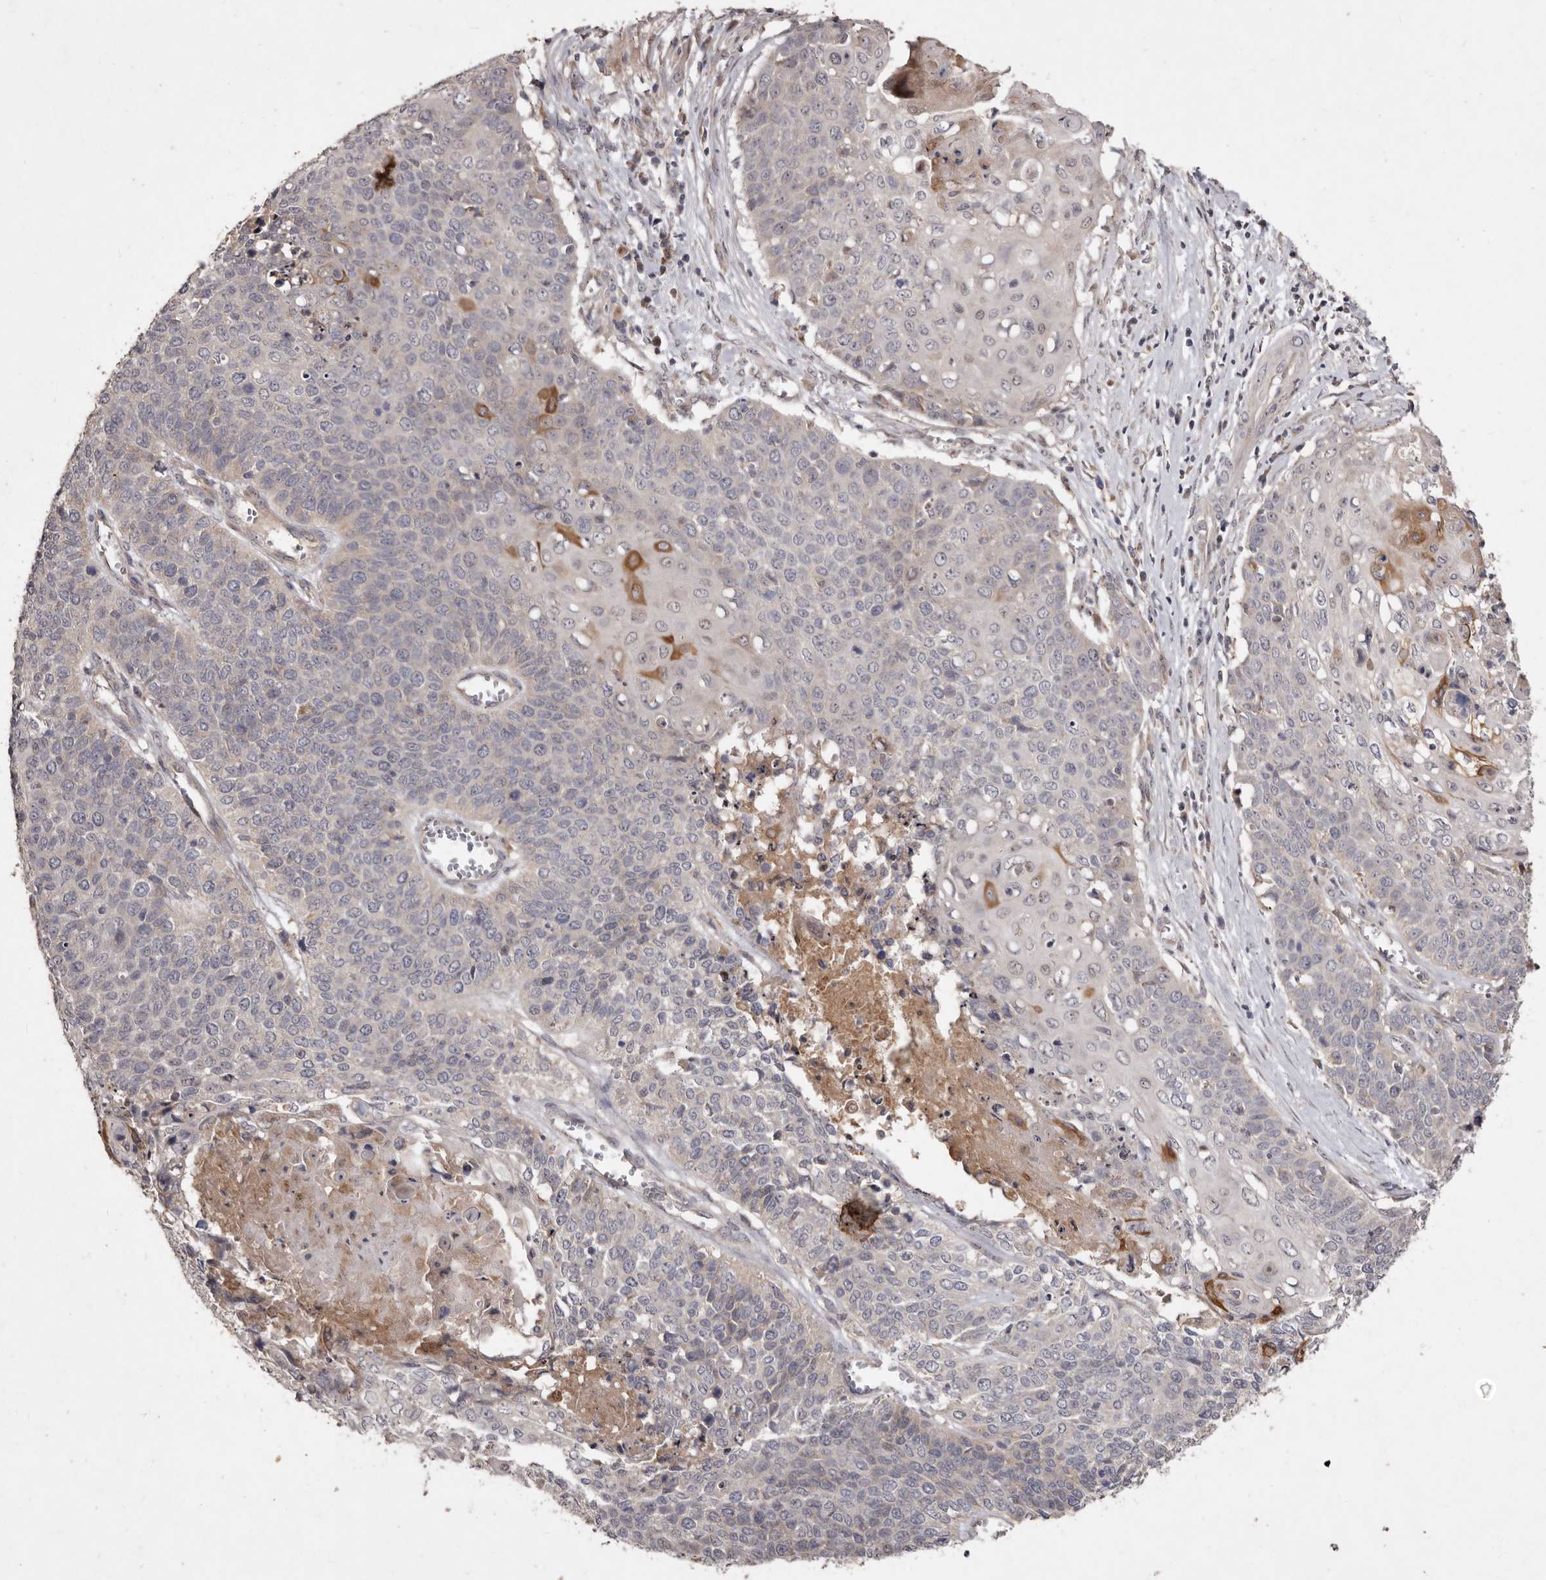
{"staining": {"intensity": "moderate", "quantity": "<25%", "location": "cytoplasmic/membranous"}, "tissue": "cervical cancer", "cell_type": "Tumor cells", "image_type": "cancer", "snomed": [{"axis": "morphology", "description": "Squamous cell carcinoma, NOS"}, {"axis": "topography", "description": "Cervix"}], "caption": "Immunohistochemical staining of human cervical cancer (squamous cell carcinoma) demonstrates moderate cytoplasmic/membranous protein positivity in approximately <25% of tumor cells.", "gene": "FLAD1", "patient": {"sex": "female", "age": 39}}